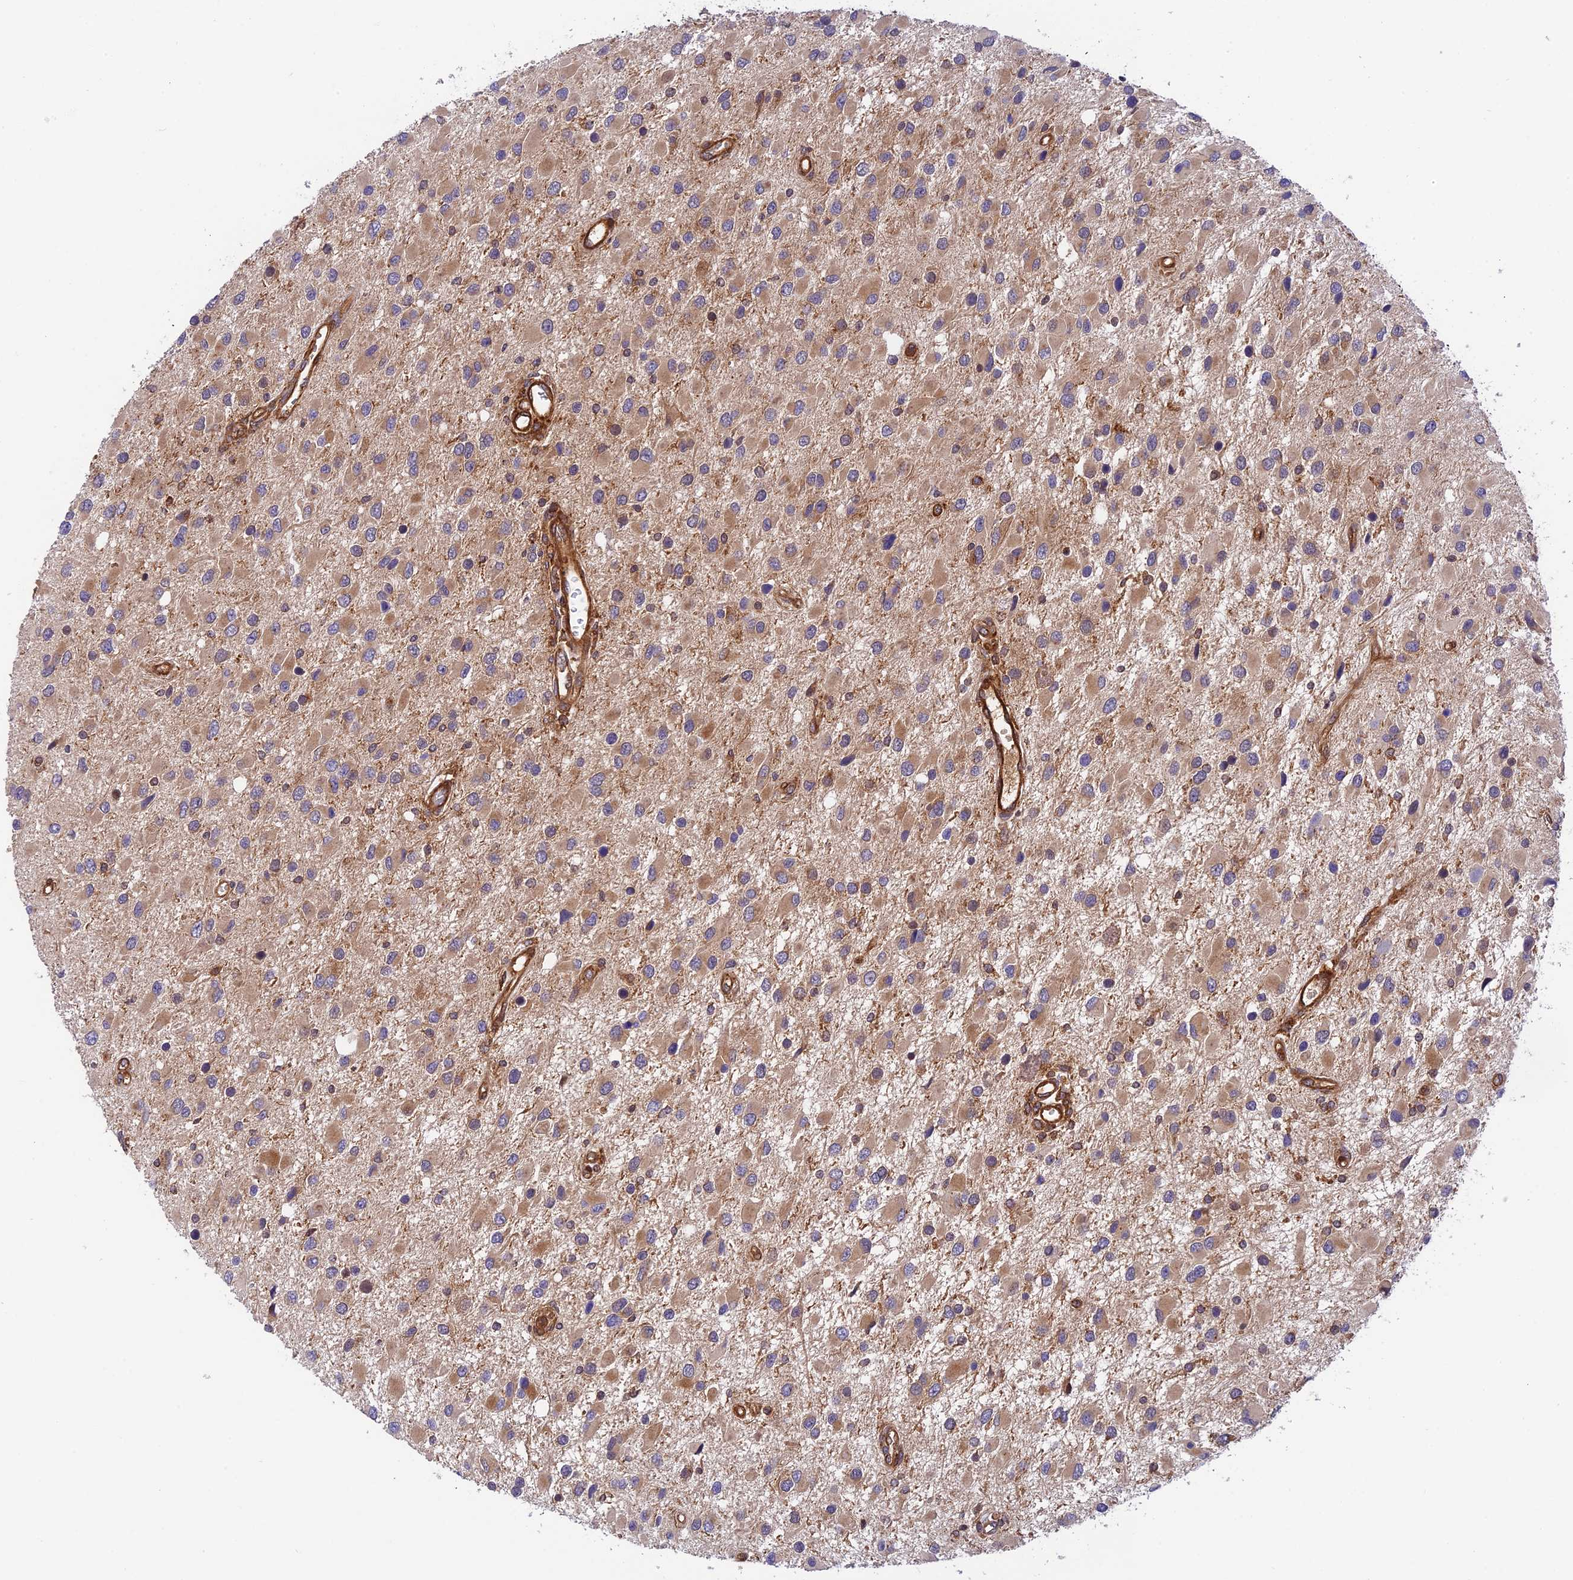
{"staining": {"intensity": "moderate", "quantity": "<25%", "location": "cytoplasmic/membranous"}, "tissue": "glioma", "cell_type": "Tumor cells", "image_type": "cancer", "snomed": [{"axis": "morphology", "description": "Glioma, malignant, High grade"}, {"axis": "topography", "description": "Brain"}], "caption": "The immunohistochemical stain labels moderate cytoplasmic/membranous expression in tumor cells of malignant glioma (high-grade) tissue.", "gene": "EVI5L", "patient": {"sex": "male", "age": 53}}